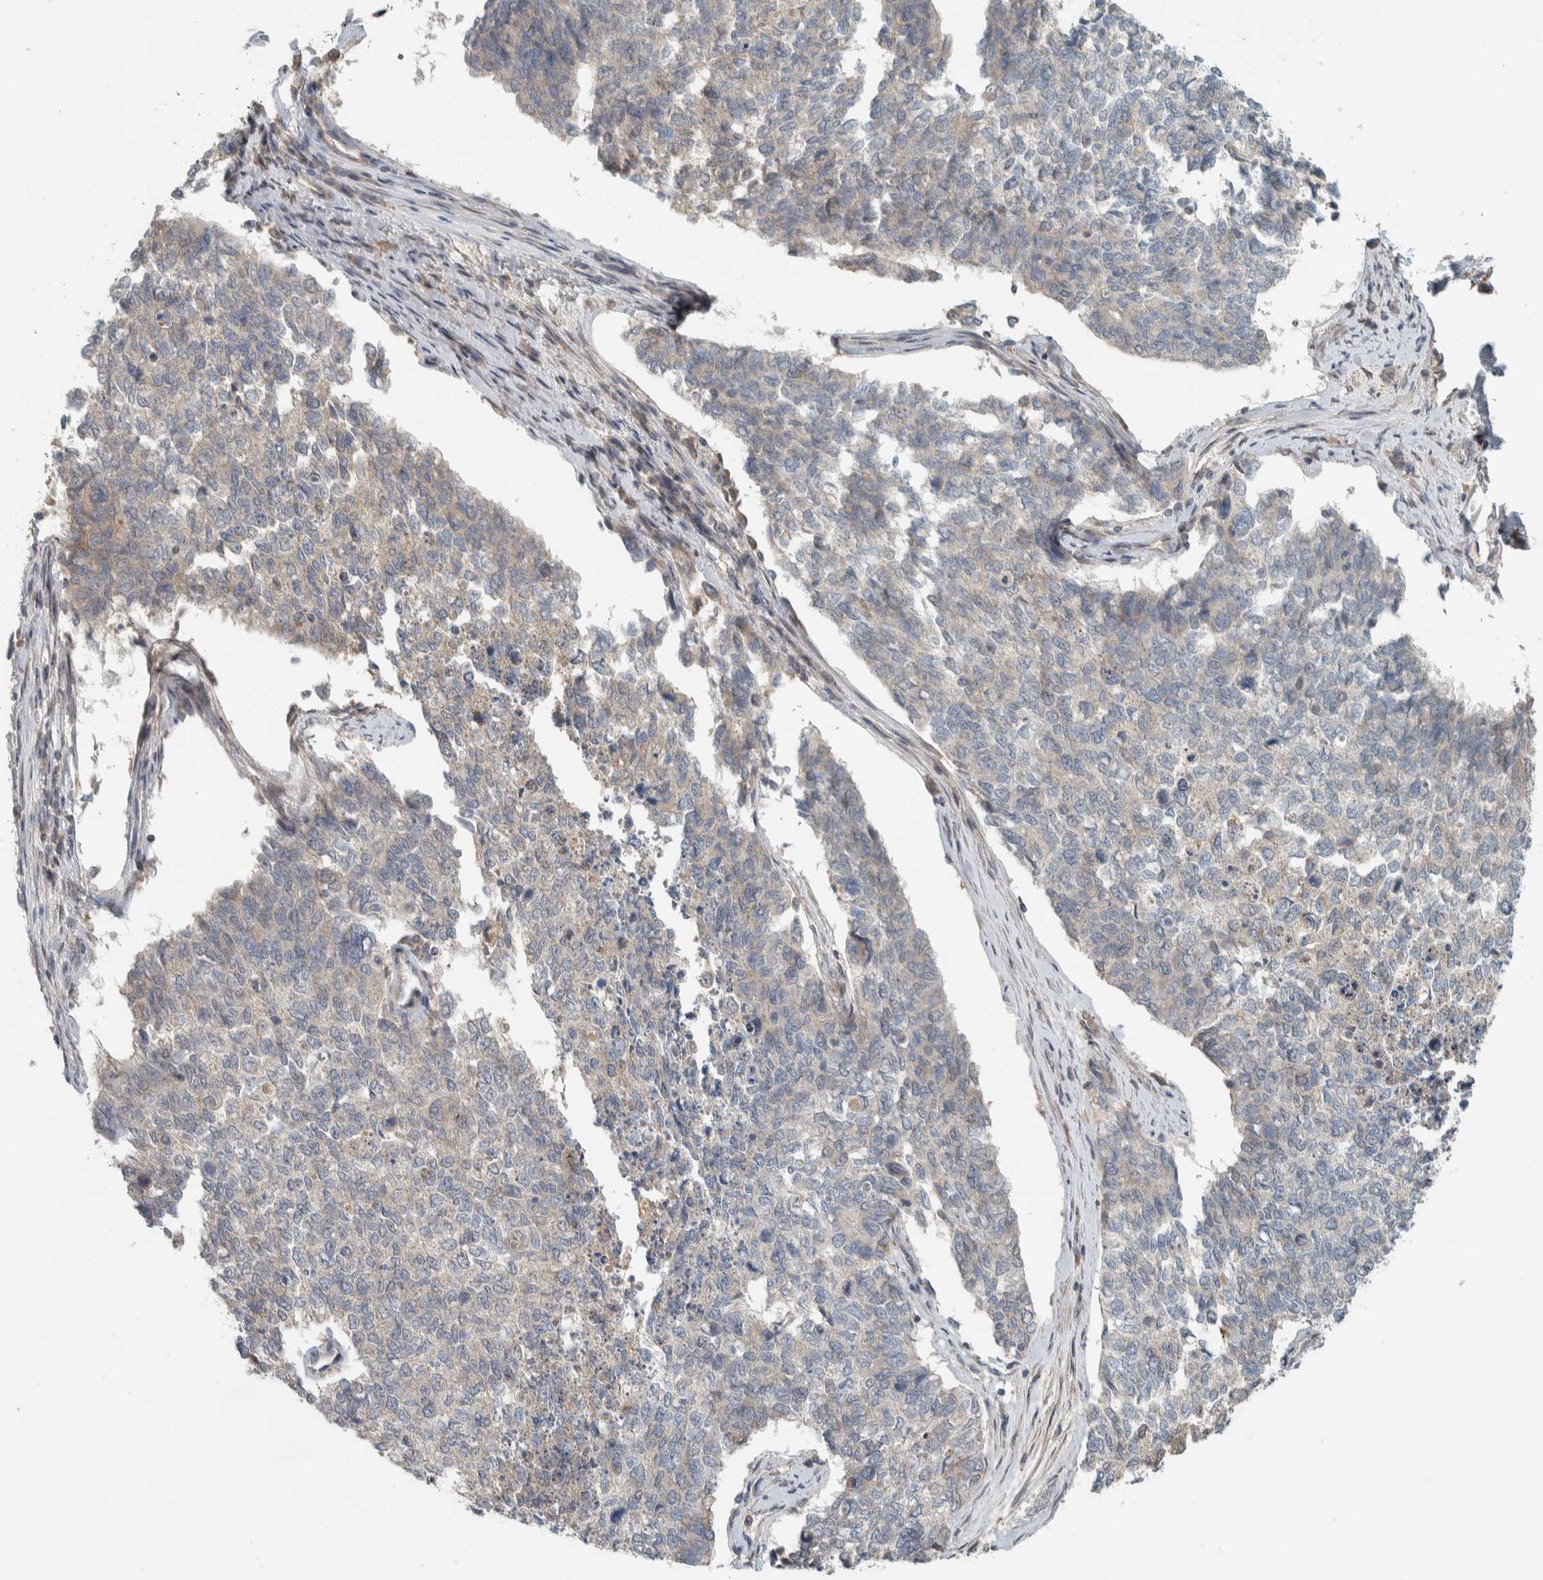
{"staining": {"intensity": "negative", "quantity": "none", "location": "none"}, "tissue": "cervical cancer", "cell_type": "Tumor cells", "image_type": "cancer", "snomed": [{"axis": "morphology", "description": "Squamous cell carcinoma, NOS"}, {"axis": "topography", "description": "Cervix"}], "caption": "Tumor cells are negative for brown protein staining in cervical cancer.", "gene": "NBR1", "patient": {"sex": "female", "age": 63}}